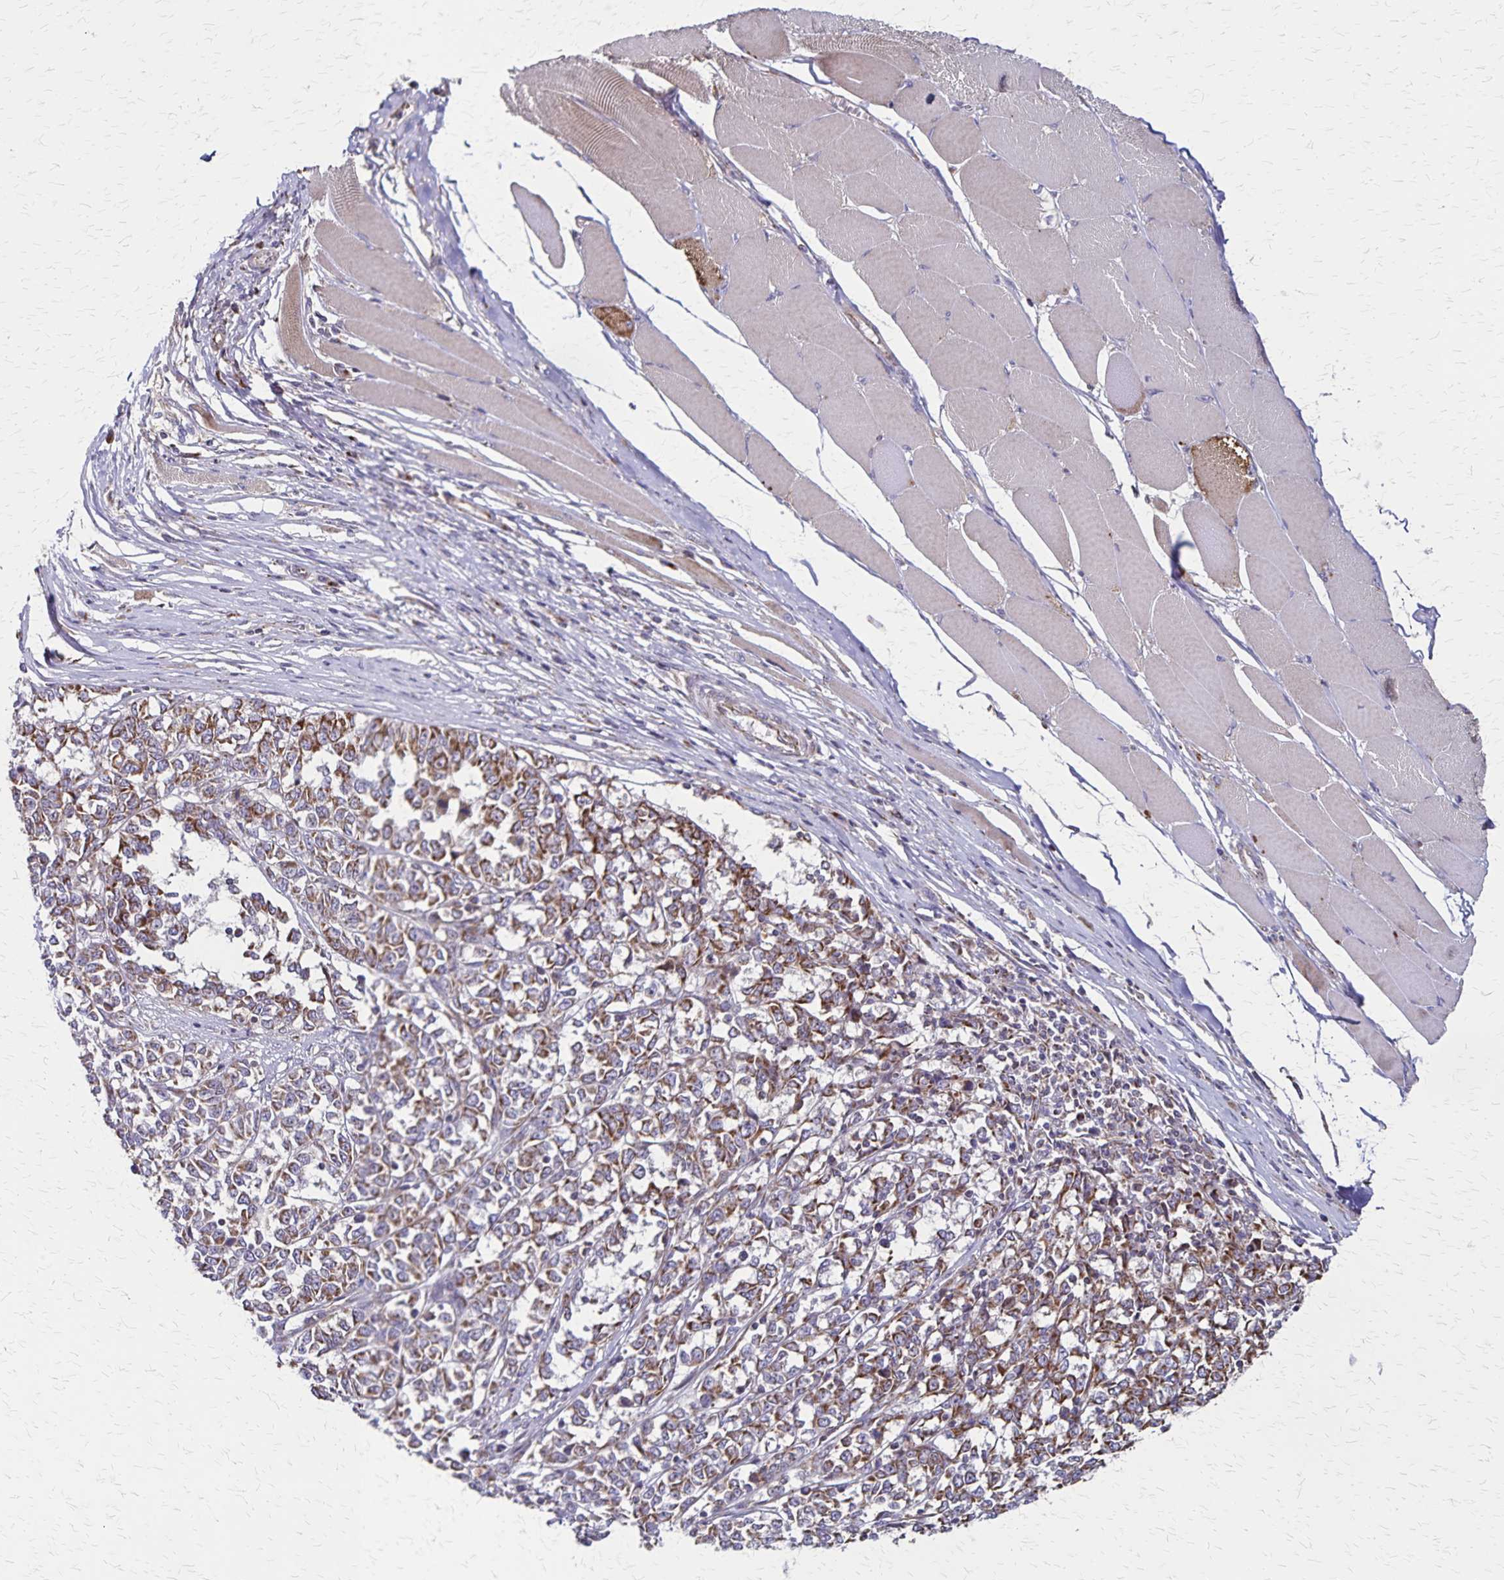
{"staining": {"intensity": "moderate", "quantity": ">75%", "location": "cytoplasmic/membranous"}, "tissue": "melanoma", "cell_type": "Tumor cells", "image_type": "cancer", "snomed": [{"axis": "morphology", "description": "Malignant melanoma, NOS"}, {"axis": "topography", "description": "Skin"}], "caption": "IHC histopathology image of neoplastic tissue: human melanoma stained using immunohistochemistry (IHC) exhibits medium levels of moderate protein expression localized specifically in the cytoplasmic/membranous of tumor cells, appearing as a cytoplasmic/membranous brown color.", "gene": "NFS1", "patient": {"sex": "female", "age": 72}}